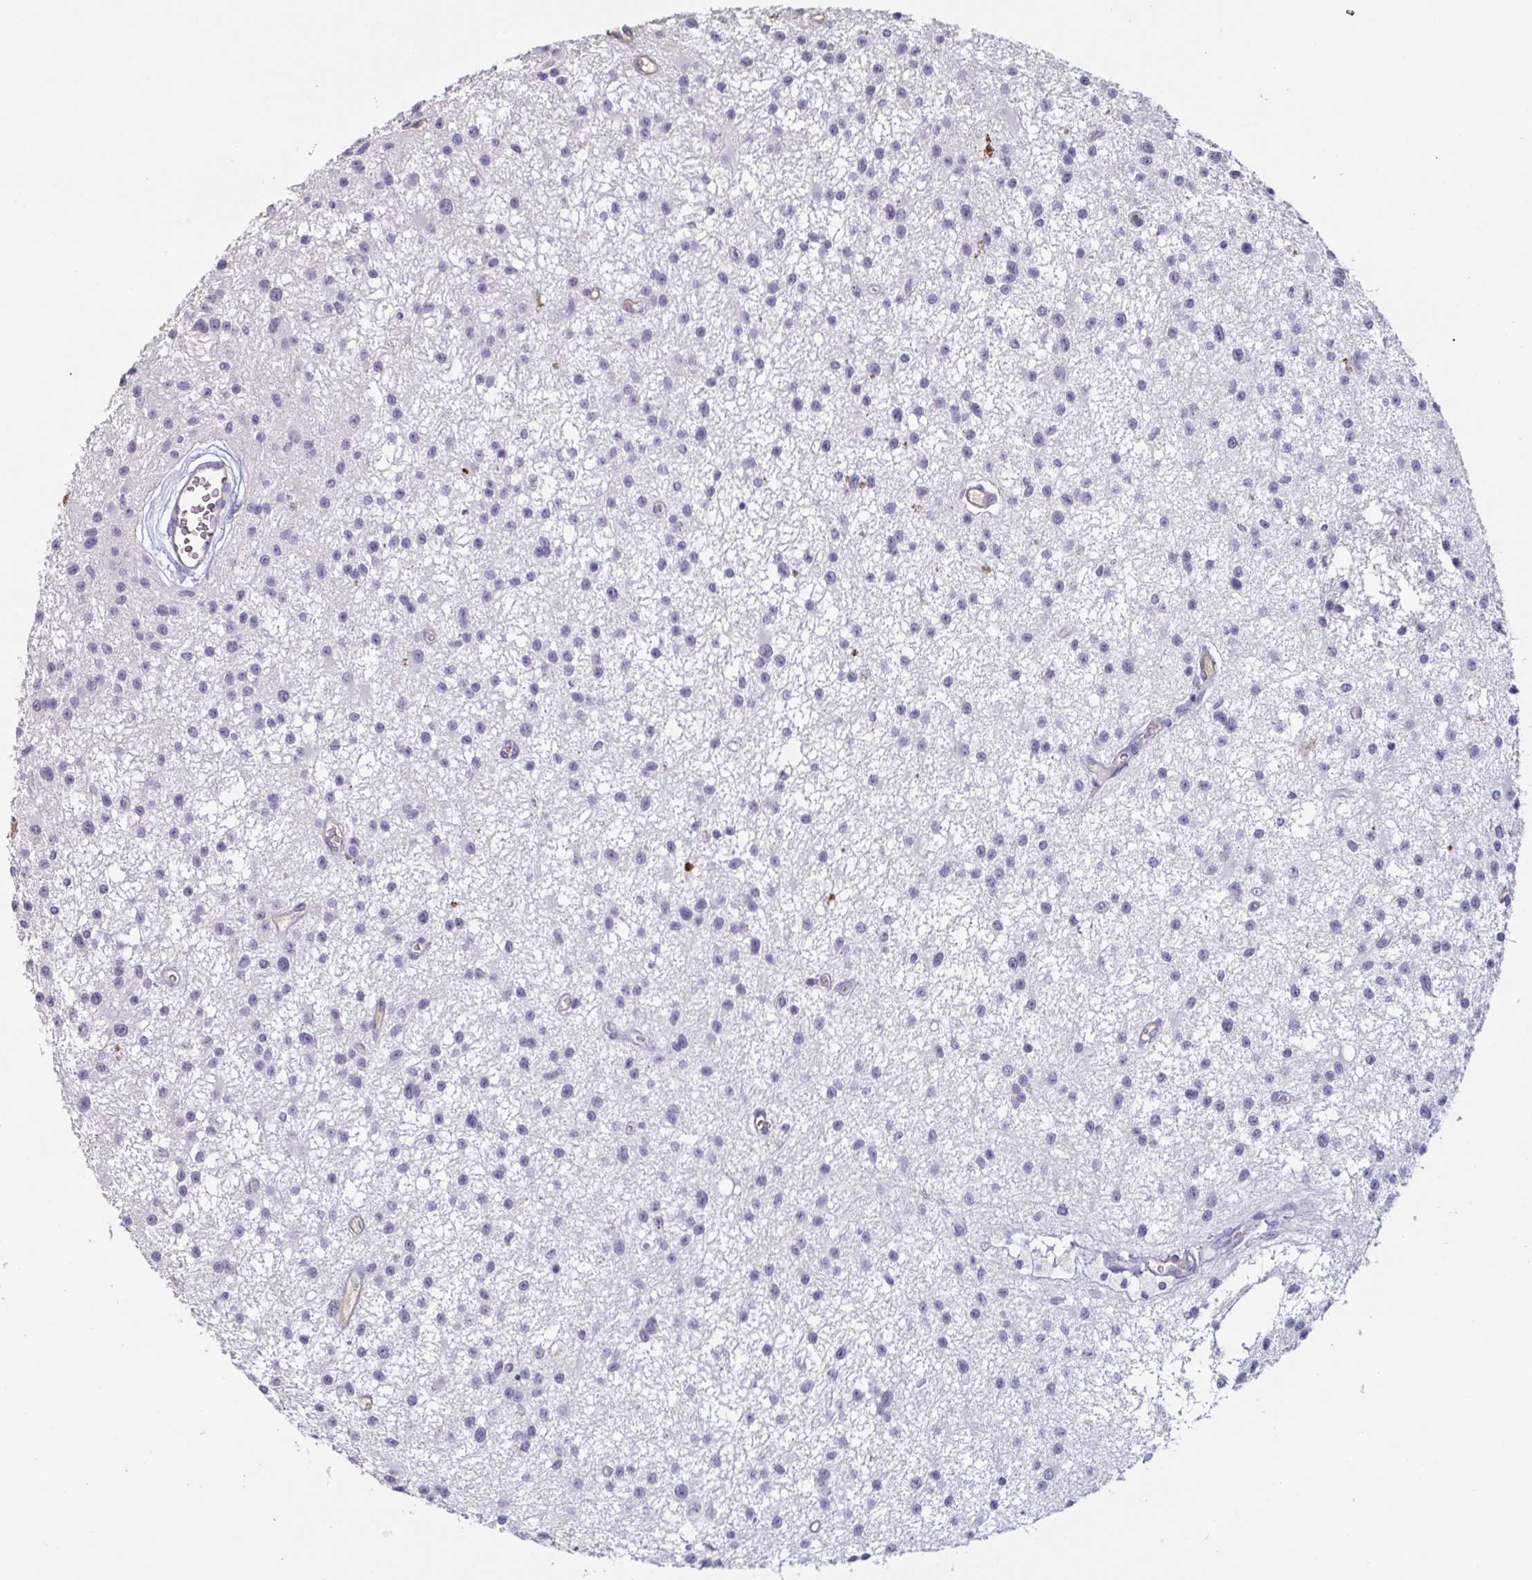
{"staining": {"intensity": "negative", "quantity": "none", "location": "none"}, "tissue": "glioma", "cell_type": "Tumor cells", "image_type": "cancer", "snomed": [{"axis": "morphology", "description": "Glioma, malignant, Low grade"}, {"axis": "topography", "description": "Brain"}], "caption": "High power microscopy micrograph of an immunohistochemistry micrograph of glioma, revealing no significant positivity in tumor cells.", "gene": "BPIFA2", "patient": {"sex": "male", "age": 43}}